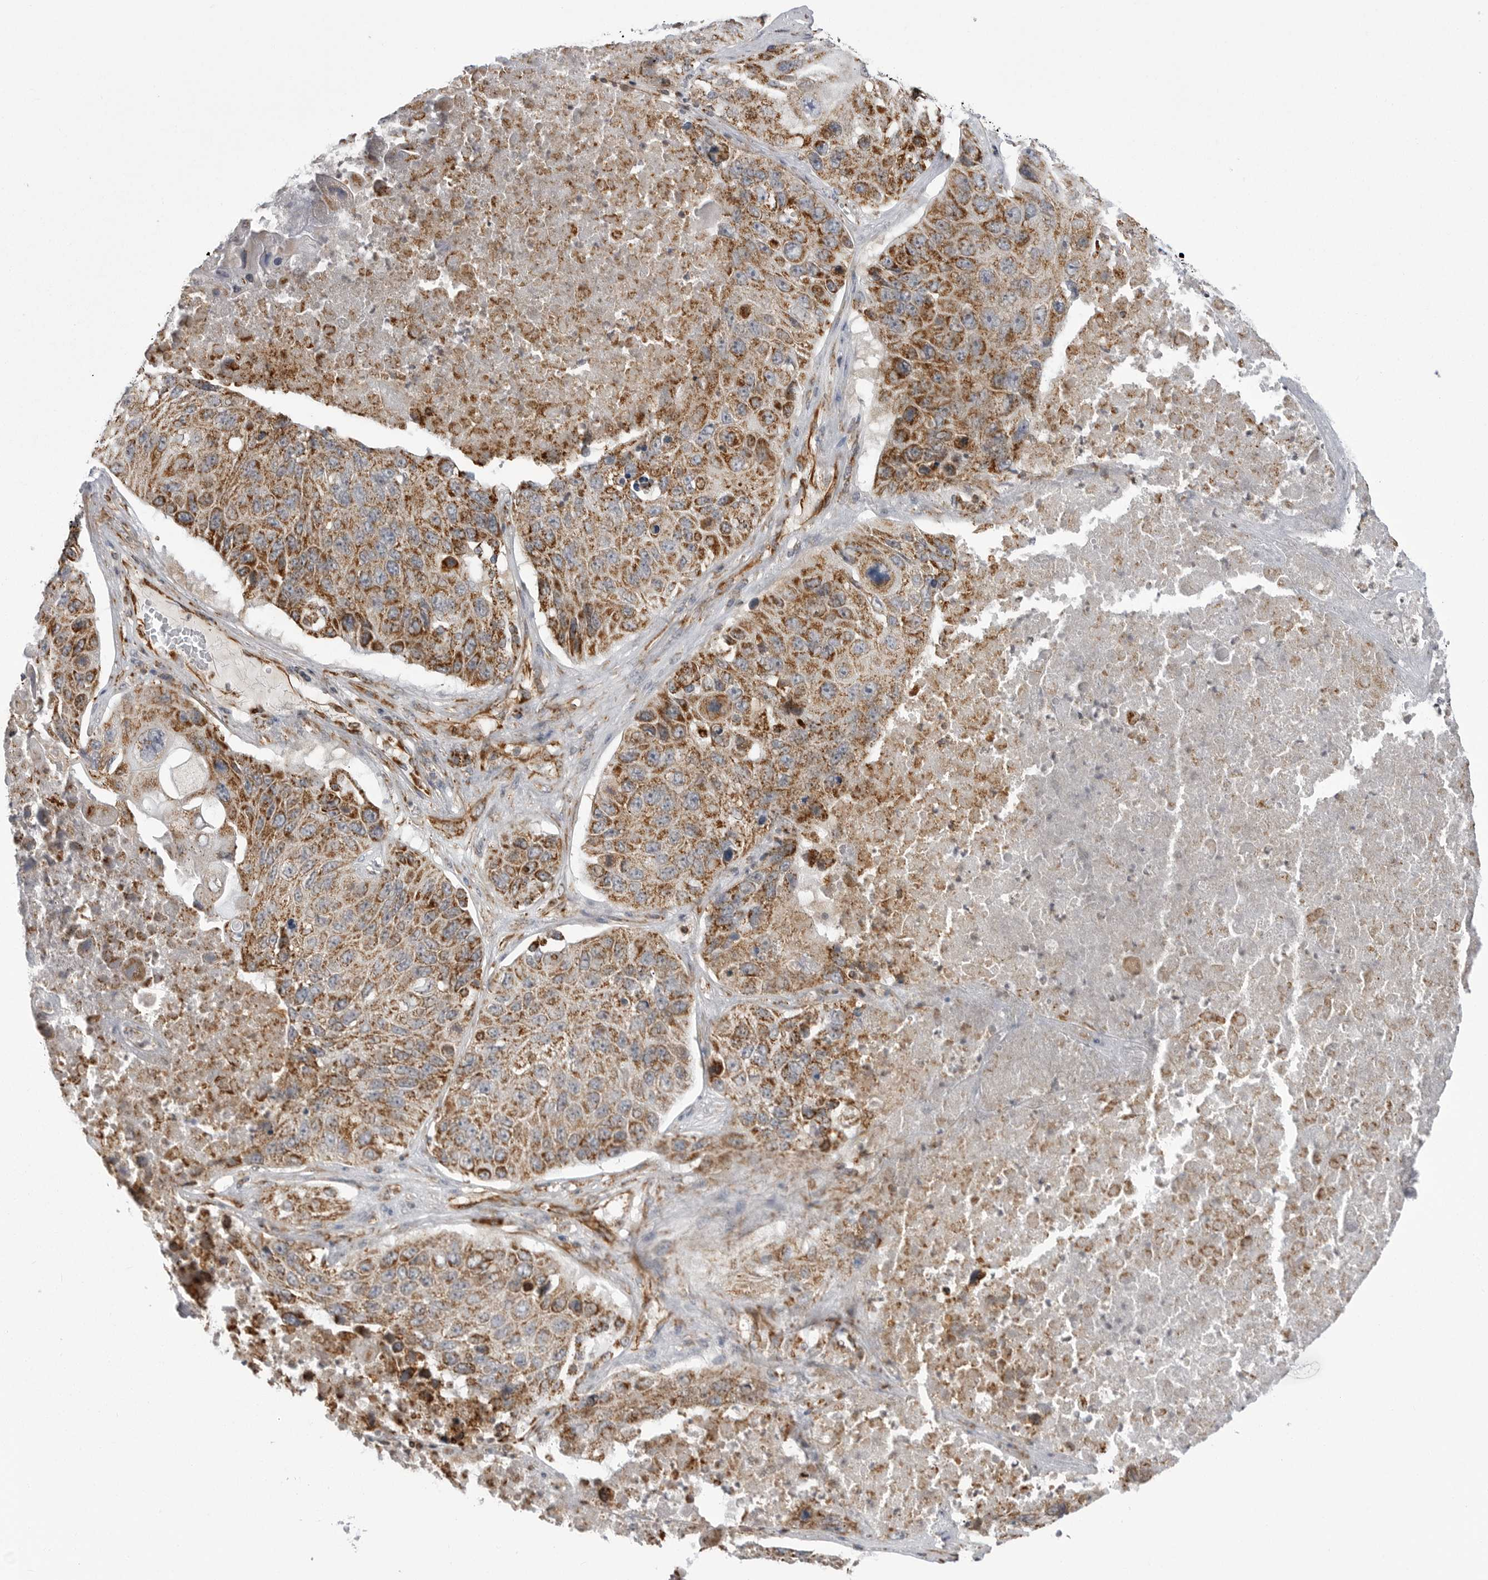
{"staining": {"intensity": "strong", "quantity": ">75%", "location": "cytoplasmic/membranous"}, "tissue": "lung cancer", "cell_type": "Tumor cells", "image_type": "cancer", "snomed": [{"axis": "morphology", "description": "Squamous cell carcinoma, NOS"}, {"axis": "topography", "description": "Lung"}], "caption": "Immunohistochemical staining of human lung squamous cell carcinoma shows high levels of strong cytoplasmic/membranous staining in approximately >75% of tumor cells.", "gene": "FH", "patient": {"sex": "male", "age": 61}}